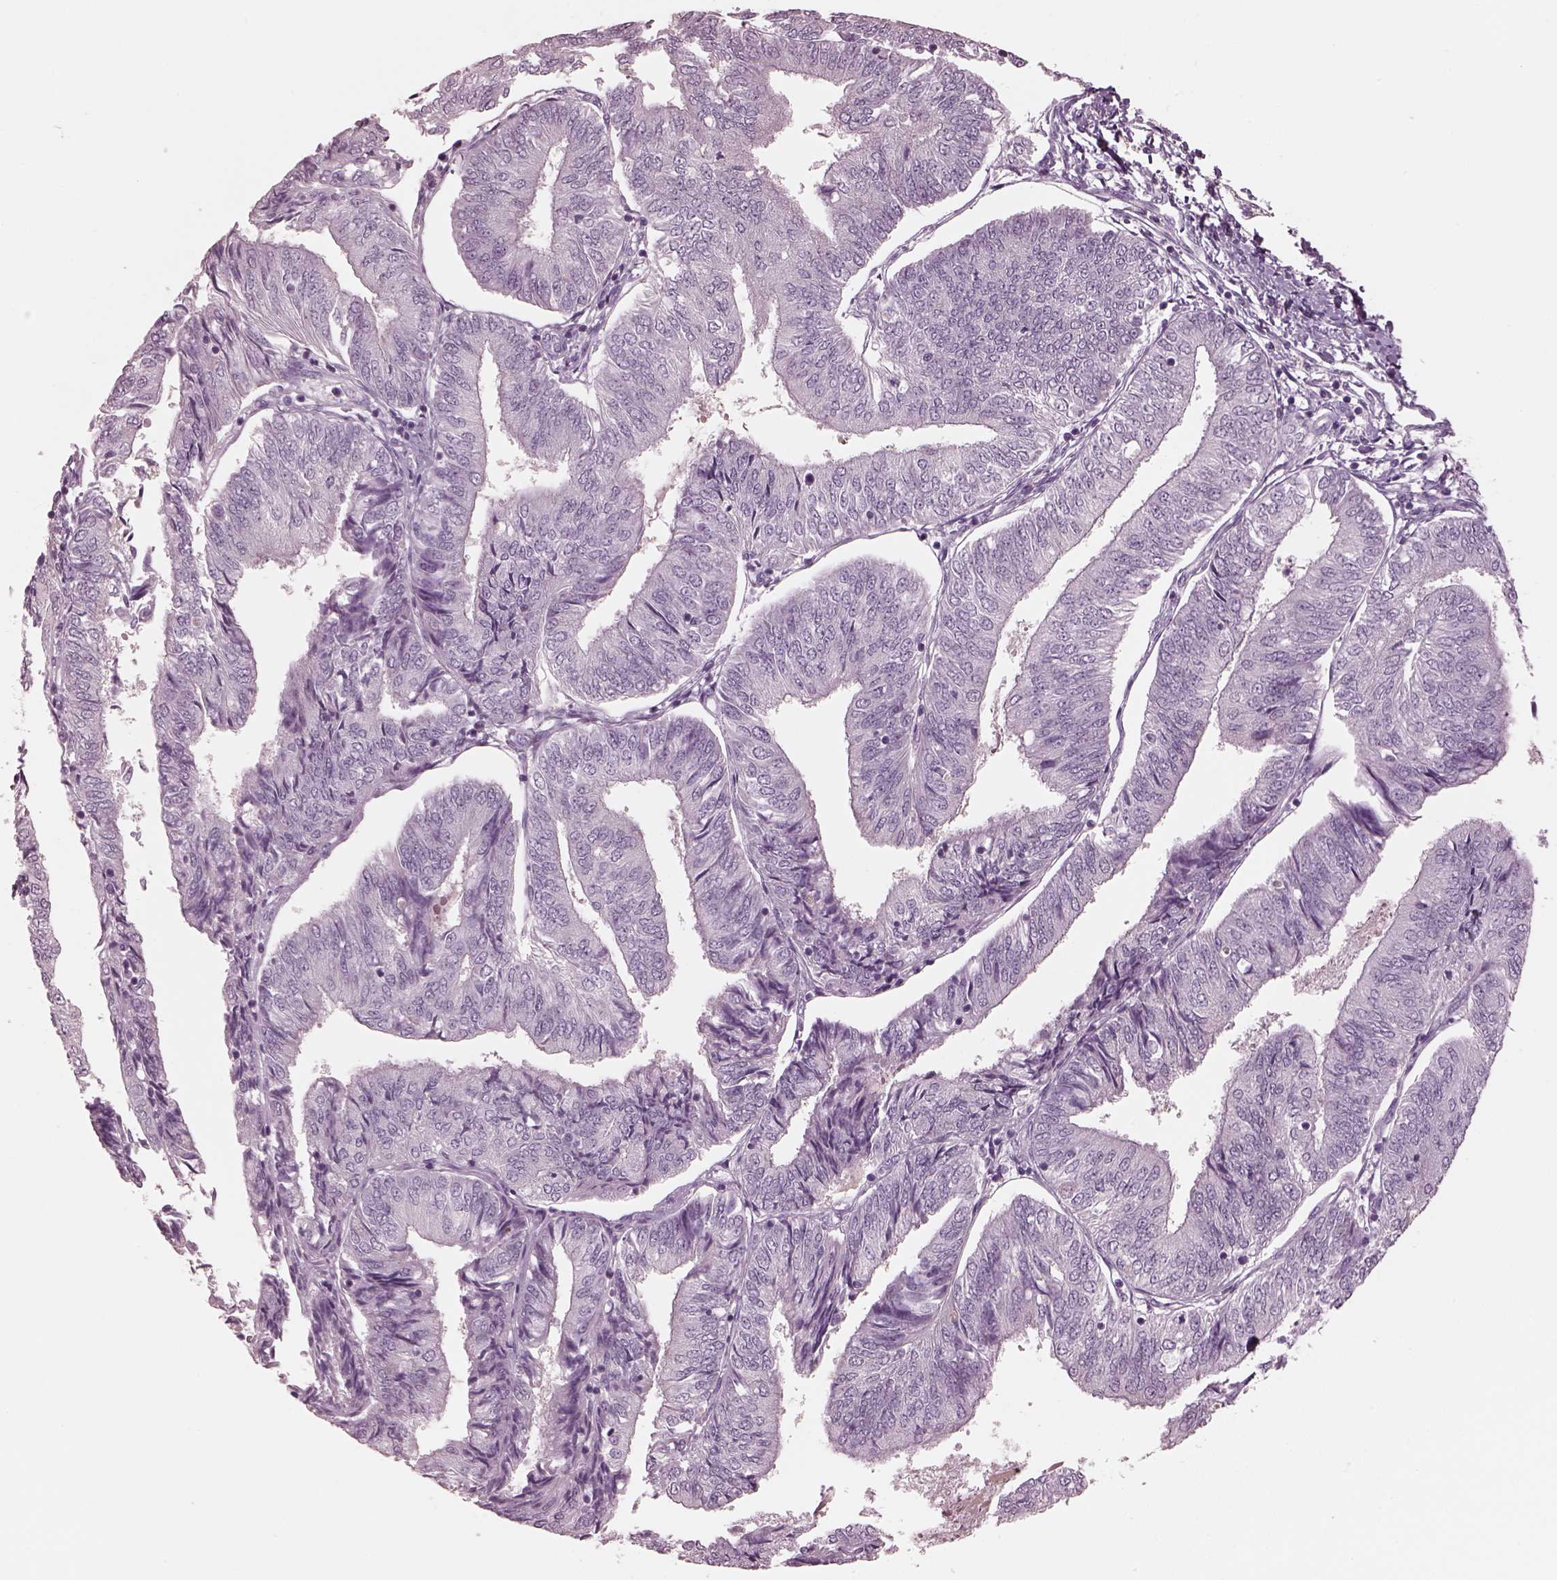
{"staining": {"intensity": "negative", "quantity": "none", "location": "none"}, "tissue": "endometrial cancer", "cell_type": "Tumor cells", "image_type": "cancer", "snomed": [{"axis": "morphology", "description": "Adenocarcinoma, NOS"}, {"axis": "topography", "description": "Endometrium"}], "caption": "Endometrial cancer was stained to show a protein in brown. There is no significant staining in tumor cells.", "gene": "C2orf81", "patient": {"sex": "female", "age": 58}}